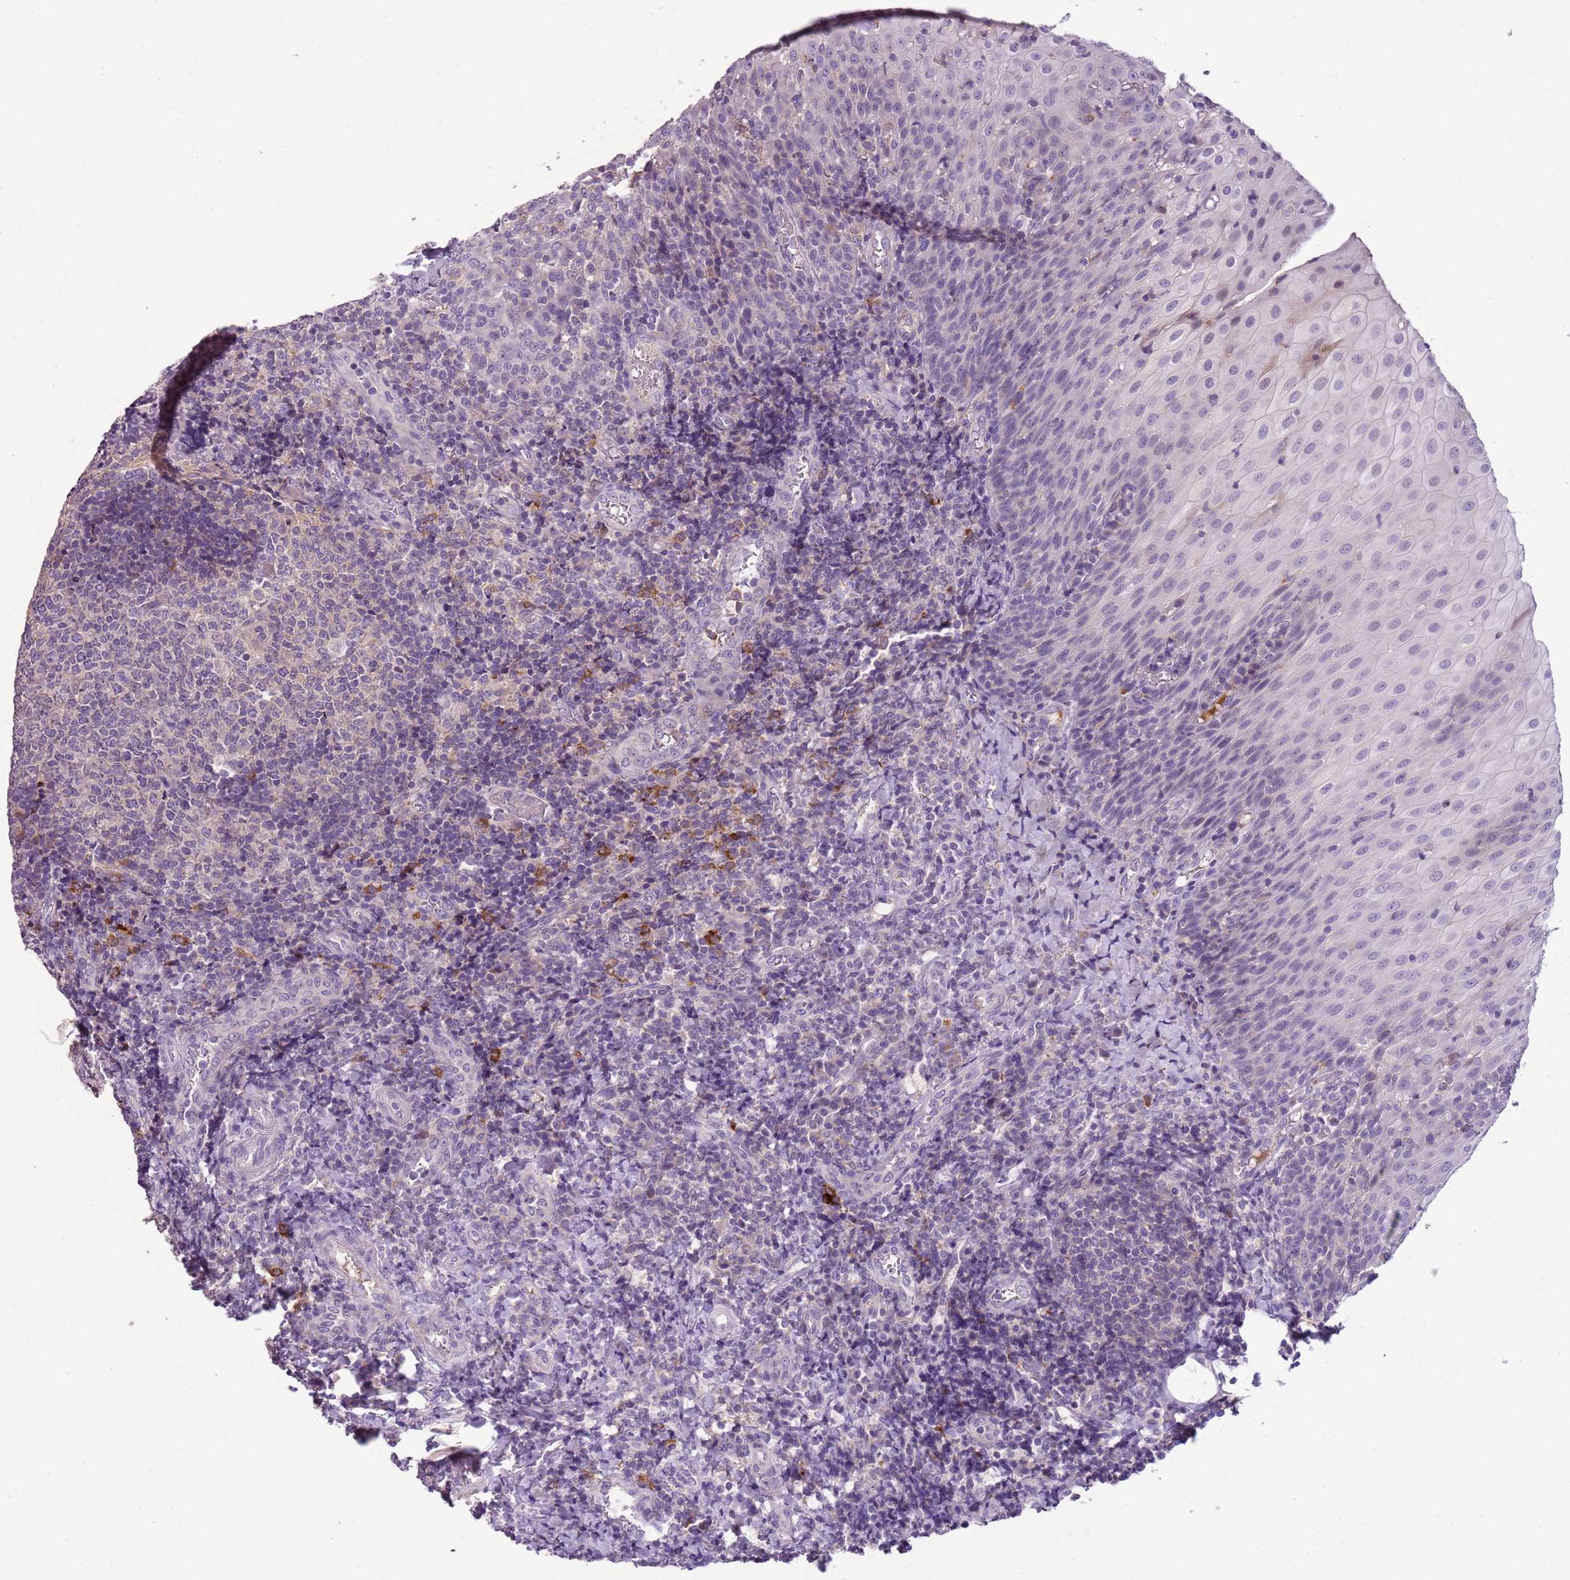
{"staining": {"intensity": "negative", "quantity": "none", "location": "none"}, "tissue": "tonsil", "cell_type": "Germinal center cells", "image_type": "normal", "snomed": [{"axis": "morphology", "description": "Normal tissue, NOS"}, {"axis": "topography", "description": "Tonsil"}], "caption": "Immunohistochemical staining of normal tonsil shows no significant positivity in germinal center cells.", "gene": "SCAMP5", "patient": {"sex": "female", "age": 19}}